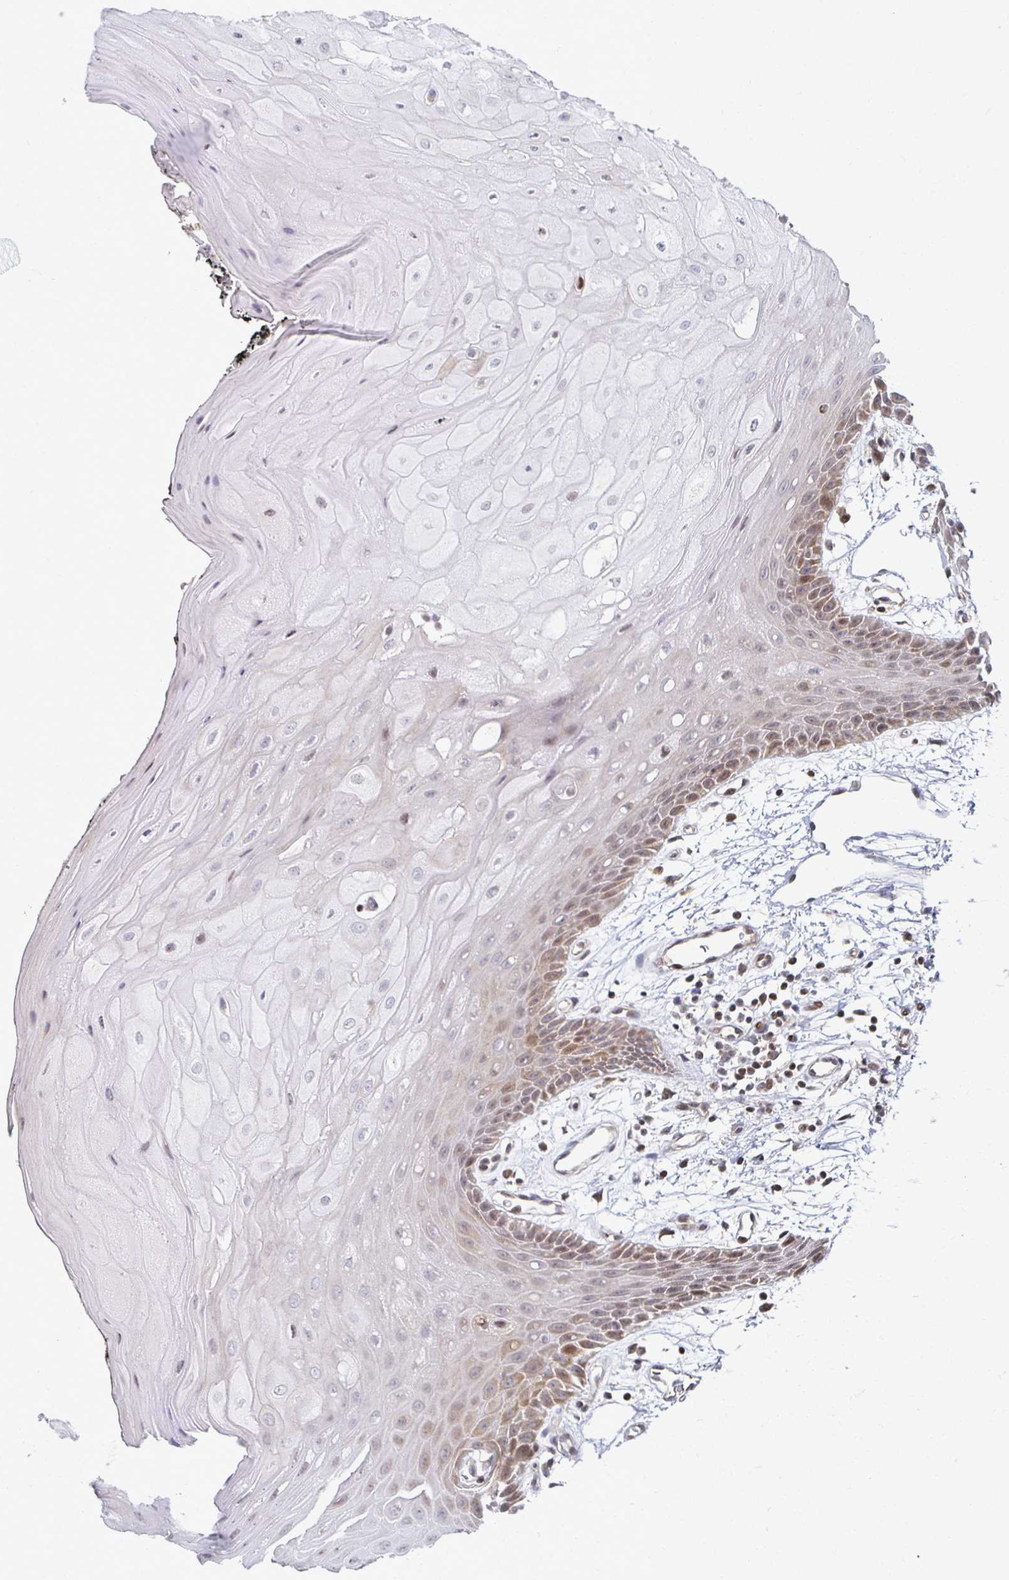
{"staining": {"intensity": "moderate", "quantity": "<25%", "location": "cytoplasmic/membranous,nuclear"}, "tissue": "oral mucosa", "cell_type": "Squamous epithelial cells", "image_type": "normal", "snomed": [{"axis": "morphology", "description": "Normal tissue, NOS"}, {"axis": "topography", "description": "Oral tissue"}, {"axis": "topography", "description": "Tounge, NOS"}], "caption": "A high-resolution micrograph shows IHC staining of unremarkable oral mucosa, which shows moderate cytoplasmic/membranous,nuclear positivity in approximately <25% of squamous epithelial cells. (brown staining indicates protein expression, while blue staining denotes nuclei).", "gene": "HCFC1R1", "patient": {"sex": "female", "age": 59}}